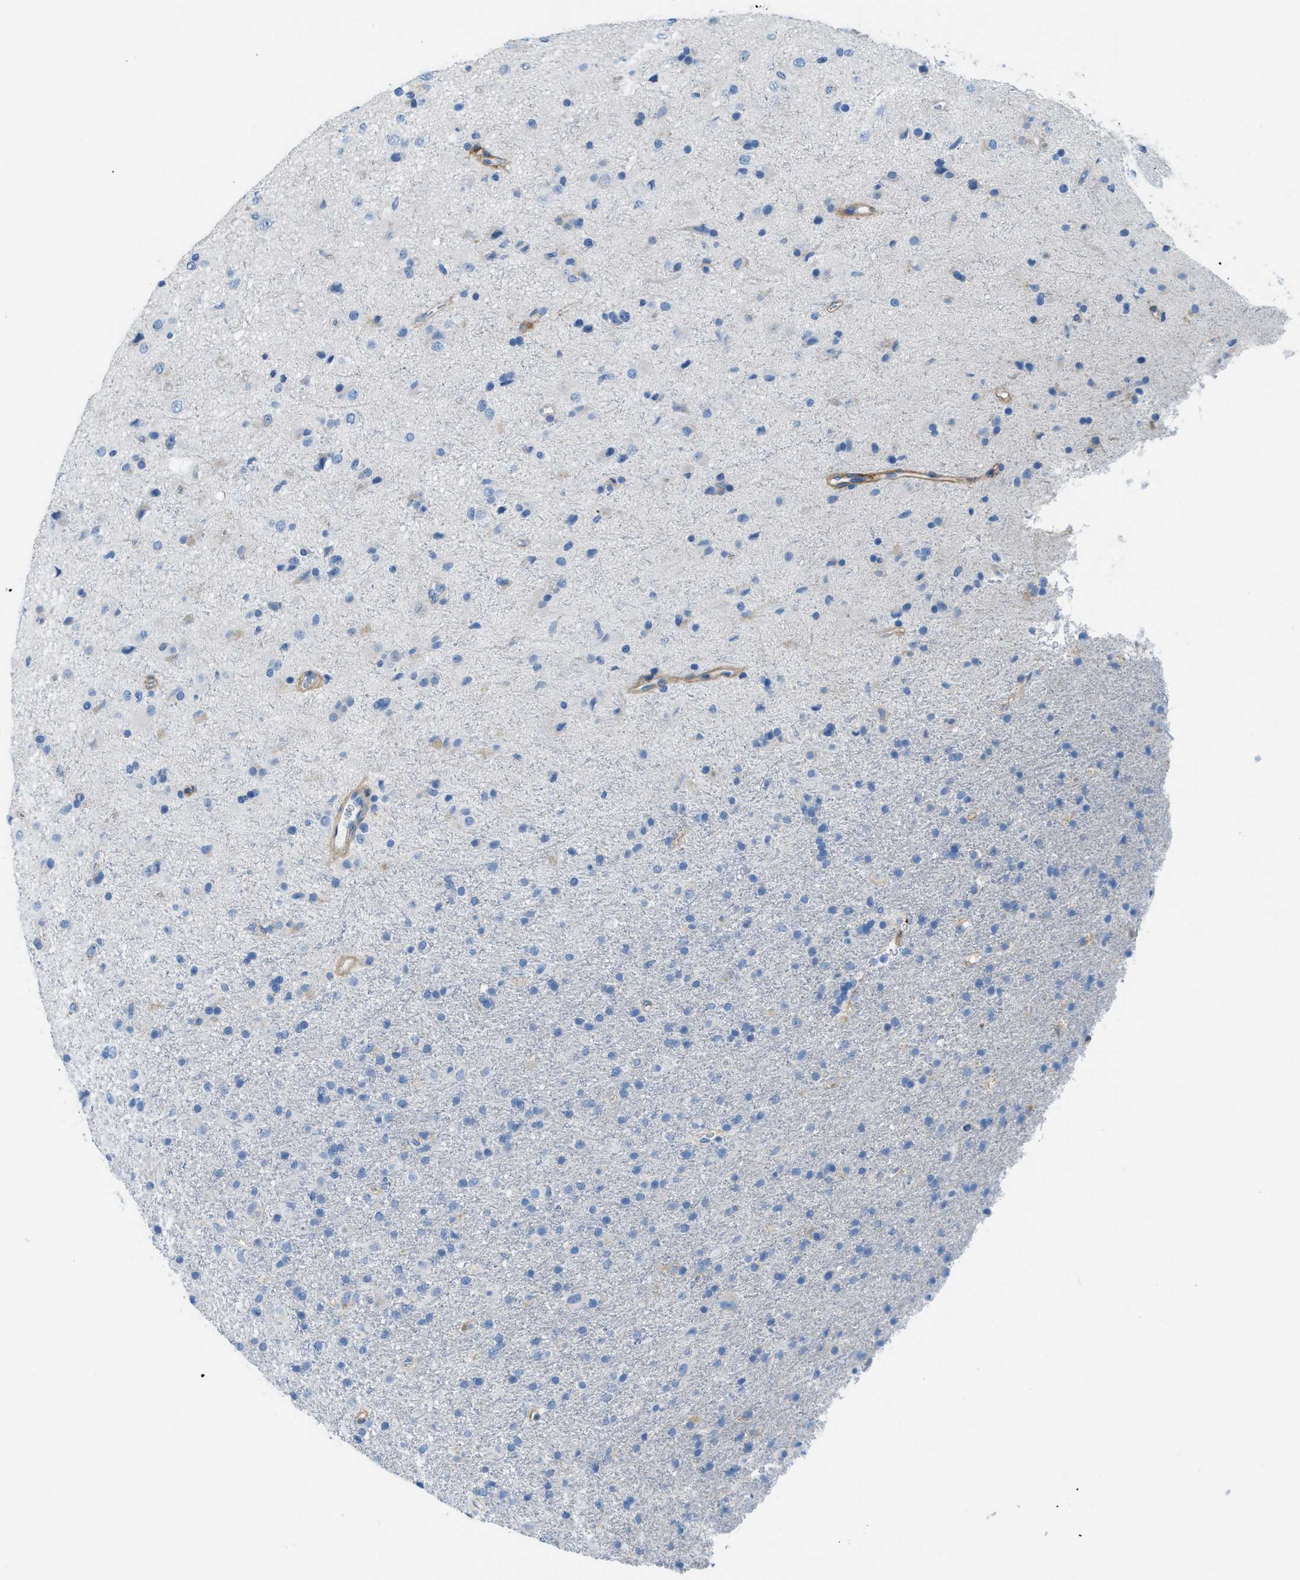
{"staining": {"intensity": "negative", "quantity": "none", "location": "none"}, "tissue": "glioma", "cell_type": "Tumor cells", "image_type": "cancer", "snomed": [{"axis": "morphology", "description": "Glioma, malignant, Low grade"}, {"axis": "topography", "description": "Brain"}], "caption": "The immunohistochemistry image has no significant expression in tumor cells of malignant glioma (low-grade) tissue. (DAB (3,3'-diaminobenzidine) immunohistochemistry (IHC), high magnification).", "gene": "COL15A1", "patient": {"sex": "male", "age": 65}}